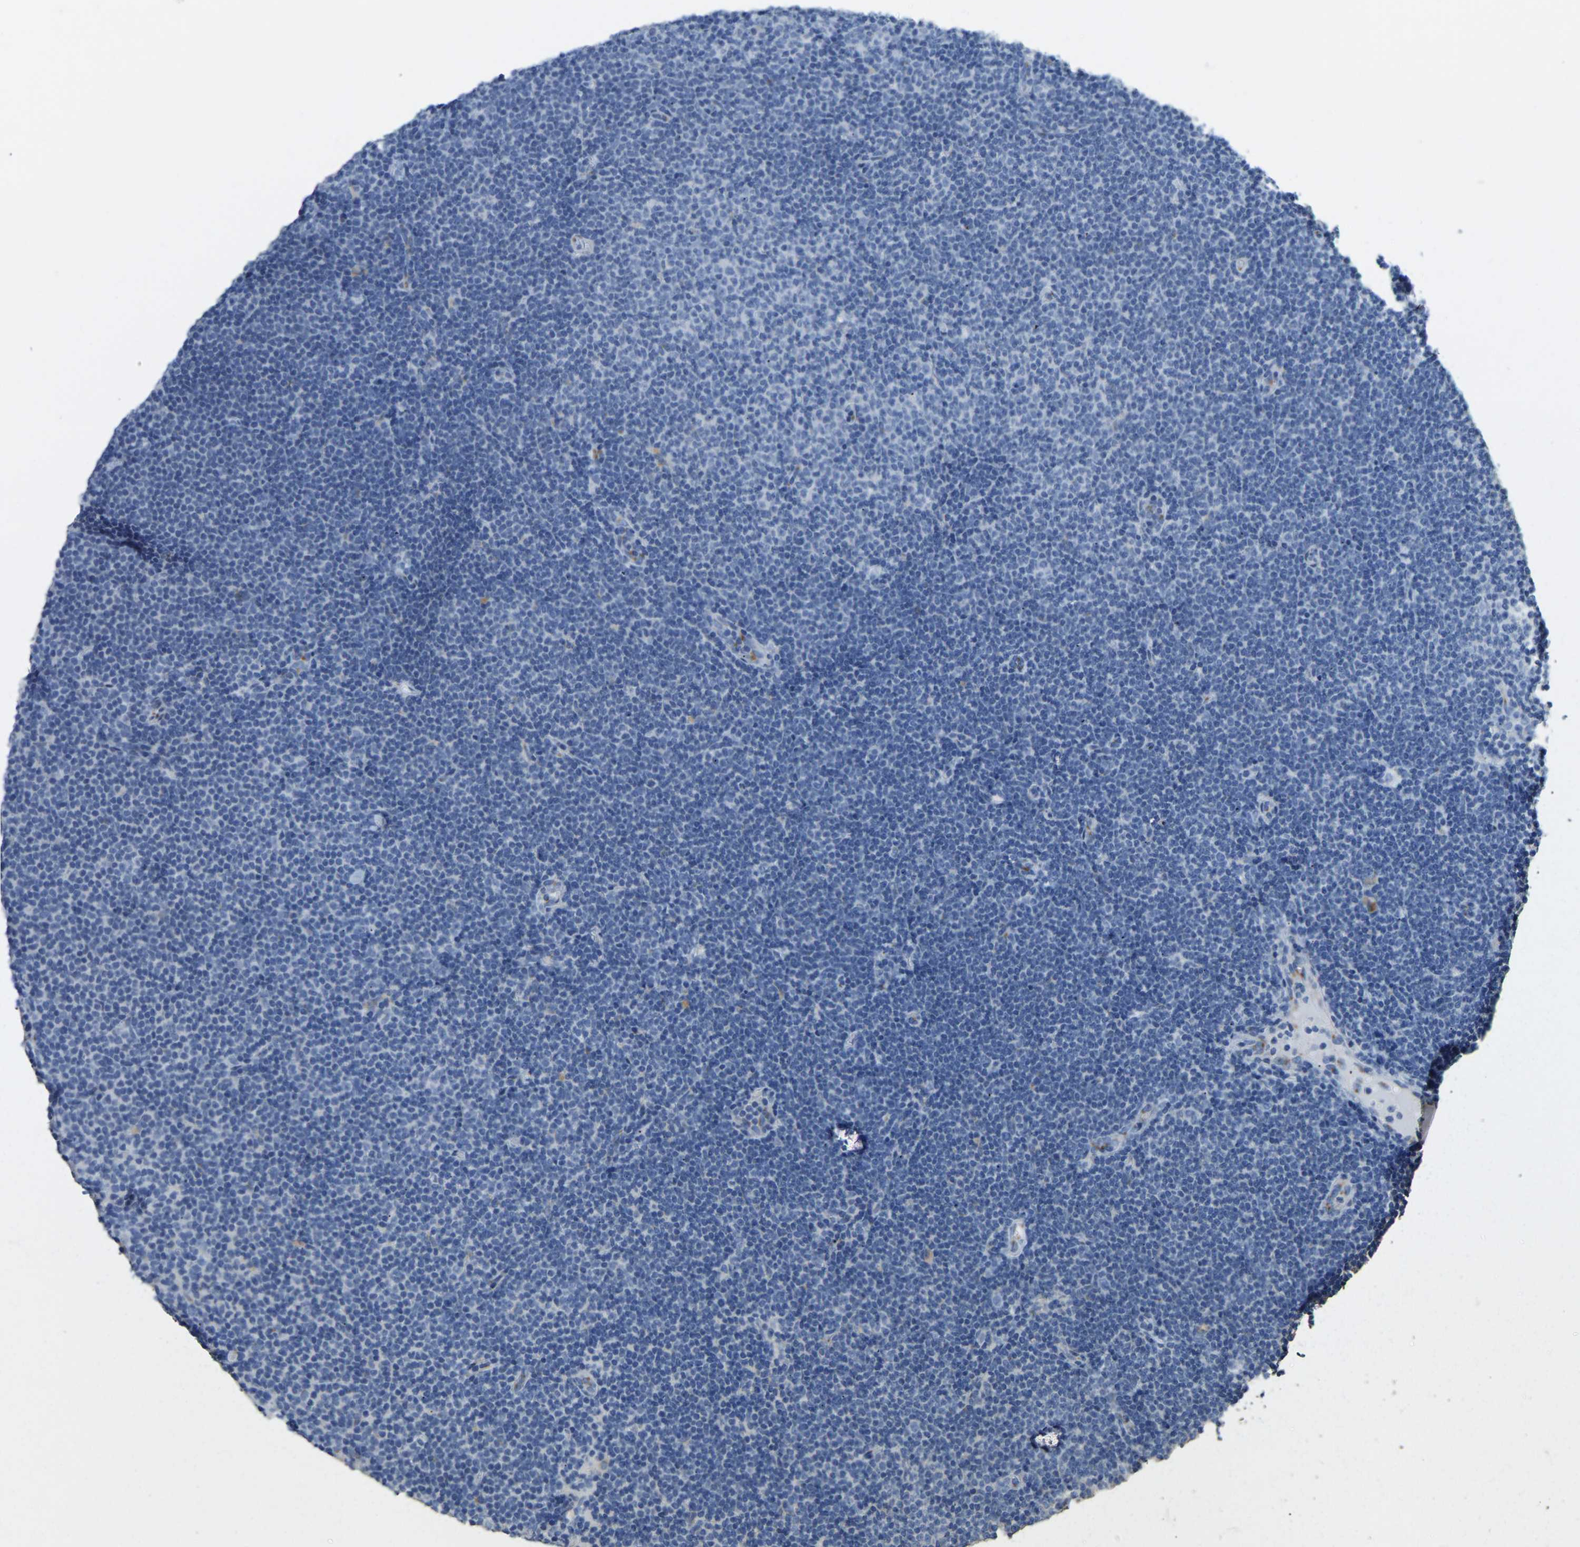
{"staining": {"intensity": "negative", "quantity": "none", "location": "none"}, "tissue": "lymphoma", "cell_type": "Tumor cells", "image_type": "cancer", "snomed": [{"axis": "morphology", "description": "Malignant lymphoma, non-Hodgkin's type, Low grade"}, {"axis": "topography", "description": "Lymph node"}], "caption": "The image demonstrates no significant expression in tumor cells of malignant lymphoma, non-Hodgkin's type (low-grade). (Stains: DAB IHC with hematoxylin counter stain, Microscopy: brightfield microscopy at high magnification).", "gene": "FAM174A", "patient": {"sex": "female", "age": 53}}